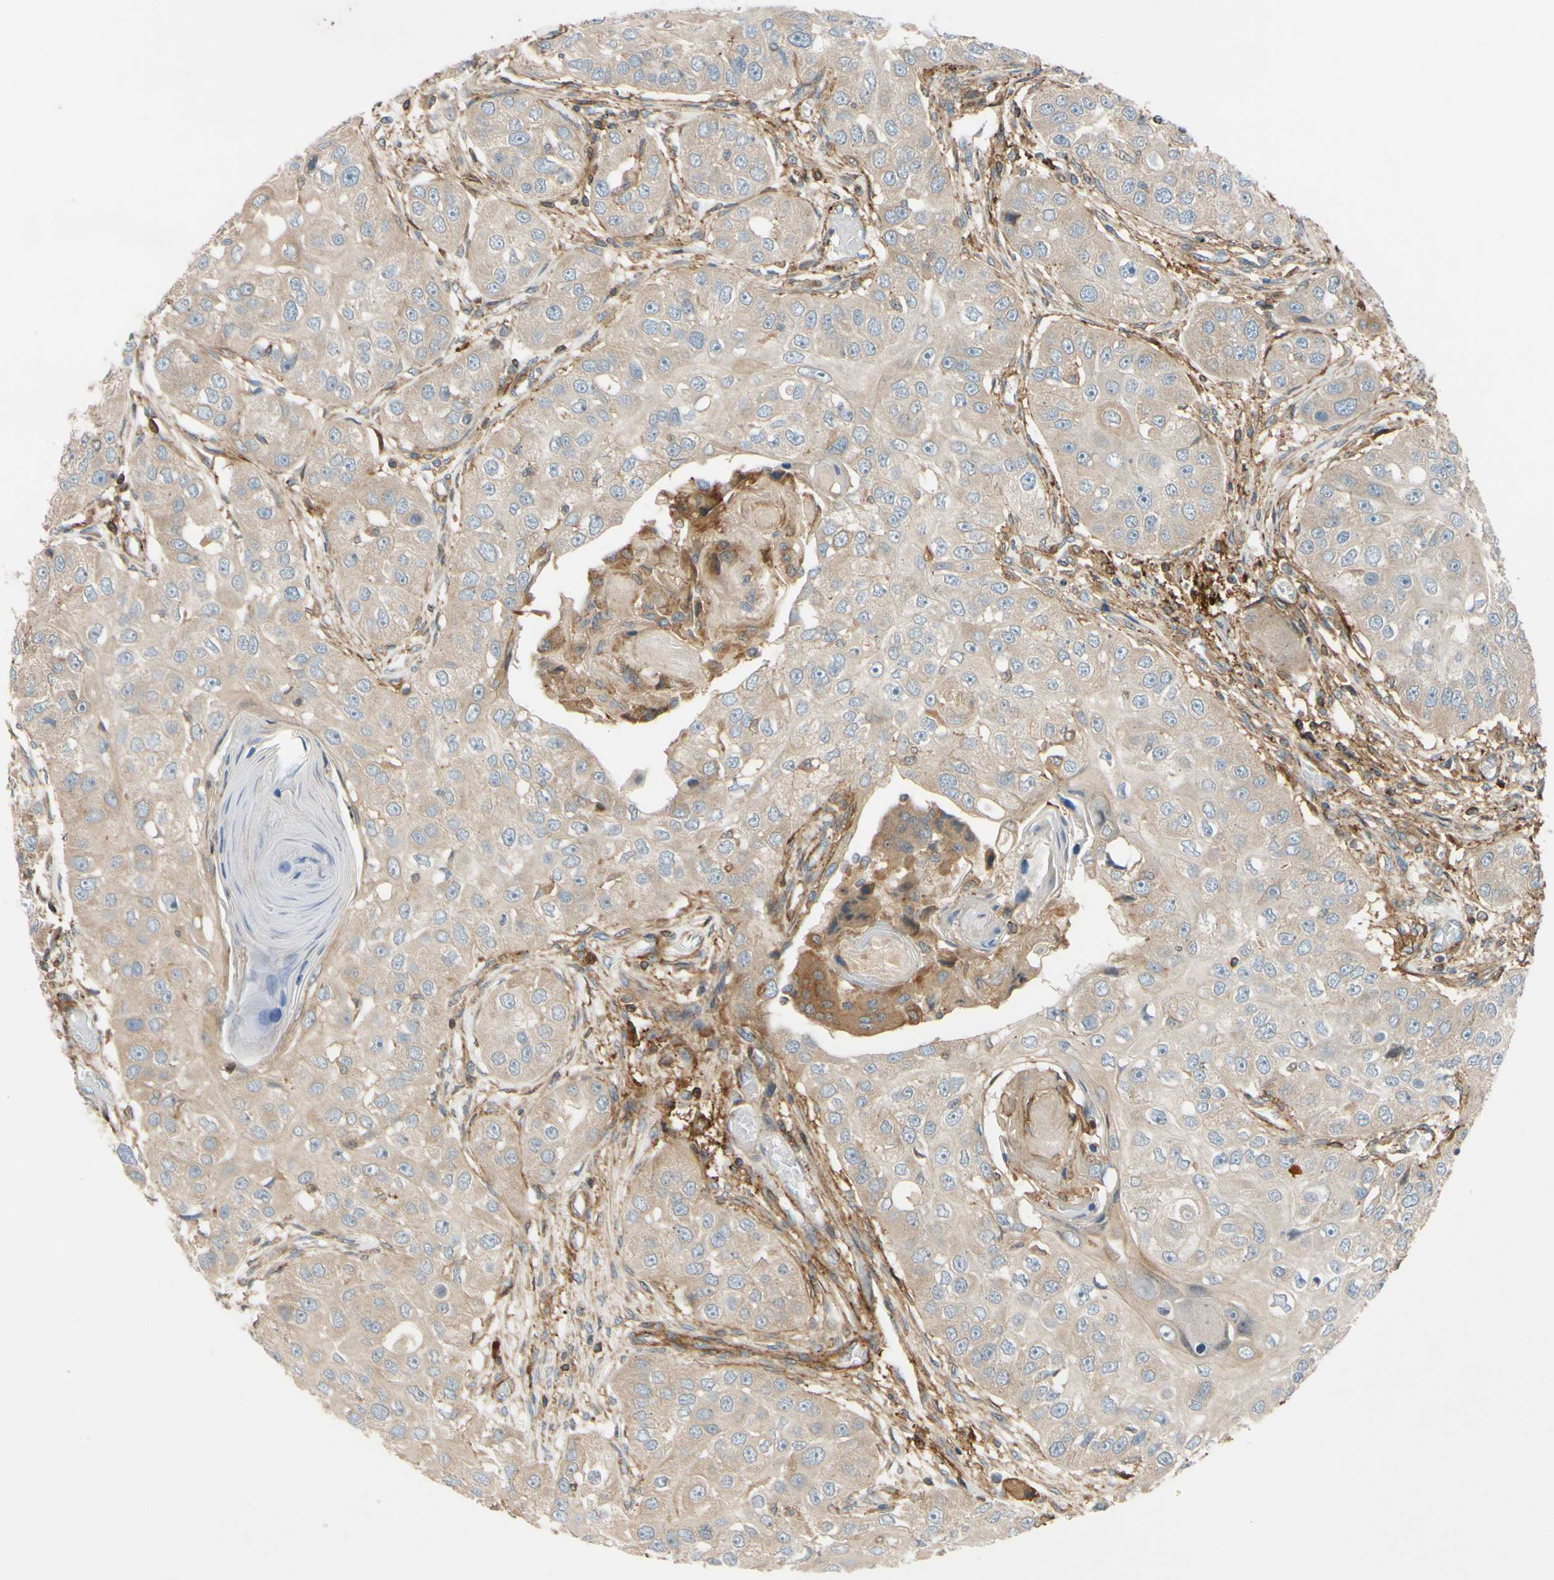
{"staining": {"intensity": "negative", "quantity": "none", "location": "none"}, "tissue": "head and neck cancer", "cell_type": "Tumor cells", "image_type": "cancer", "snomed": [{"axis": "morphology", "description": "Normal tissue, NOS"}, {"axis": "morphology", "description": "Squamous cell carcinoma, NOS"}, {"axis": "topography", "description": "Skeletal muscle"}, {"axis": "topography", "description": "Head-Neck"}], "caption": "Head and neck squamous cell carcinoma was stained to show a protein in brown. There is no significant staining in tumor cells. (DAB (3,3'-diaminobenzidine) immunohistochemistry visualized using brightfield microscopy, high magnification).", "gene": "POR", "patient": {"sex": "male", "age": 51}}